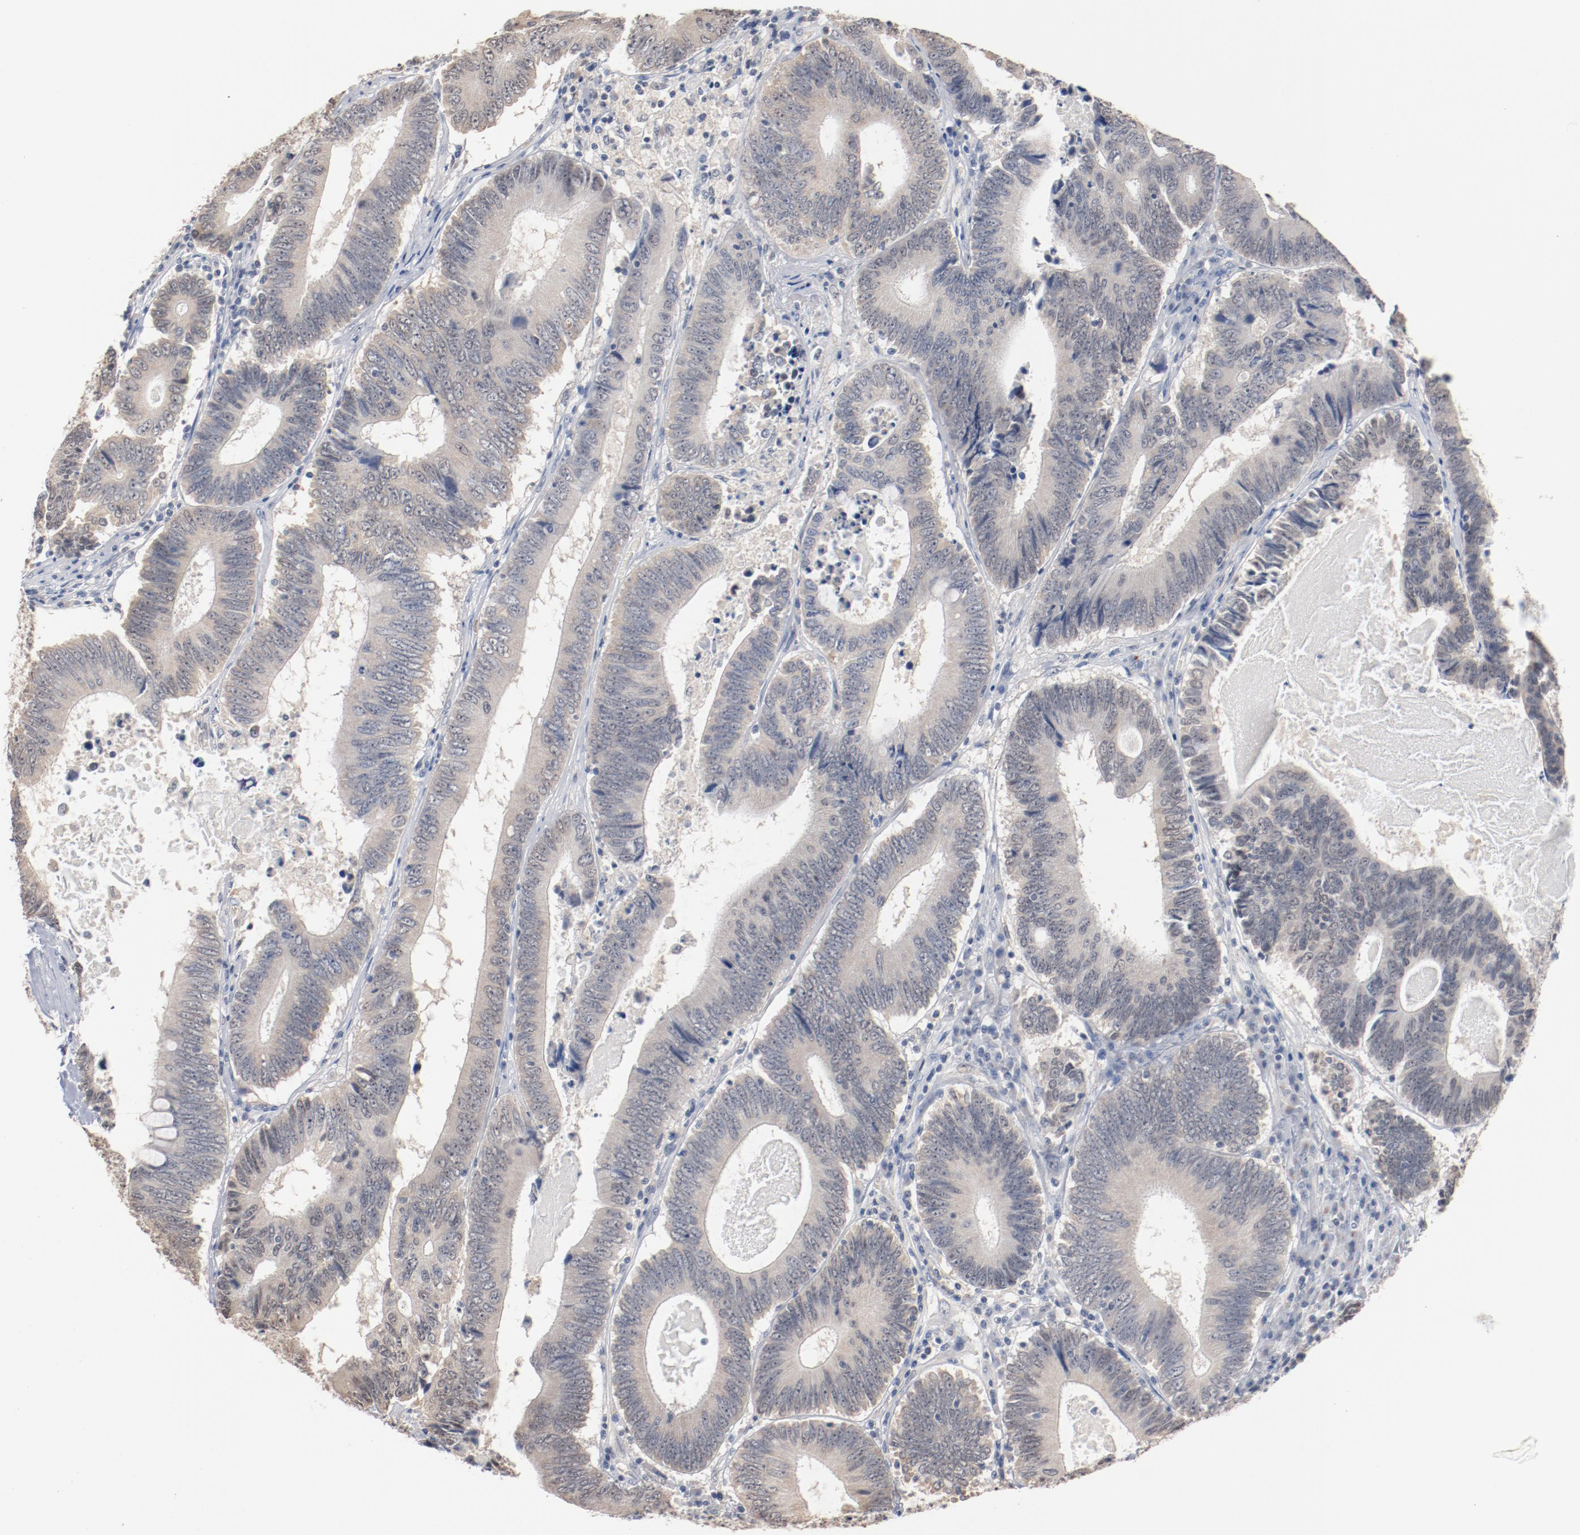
{"staining": {"intensity": "negative", "quantity": "none", "location": "none"}, "tissue": "colorectal cancer", "cell_type": "Tumor cells", "image_type": "cancer", "snomed": [{"axis": "morphology", "description": "Adenocarcinoma, NOS"}, {"axis": "topography", "description": "Colon"}], "caption": "There is no significant staining in tumor cells of colorectal cancer. (DAB immunohistochemistry with hematoxylin counter stain).", "gene": "ERICH1", "patient": {"sex": "female", "age": 78}}